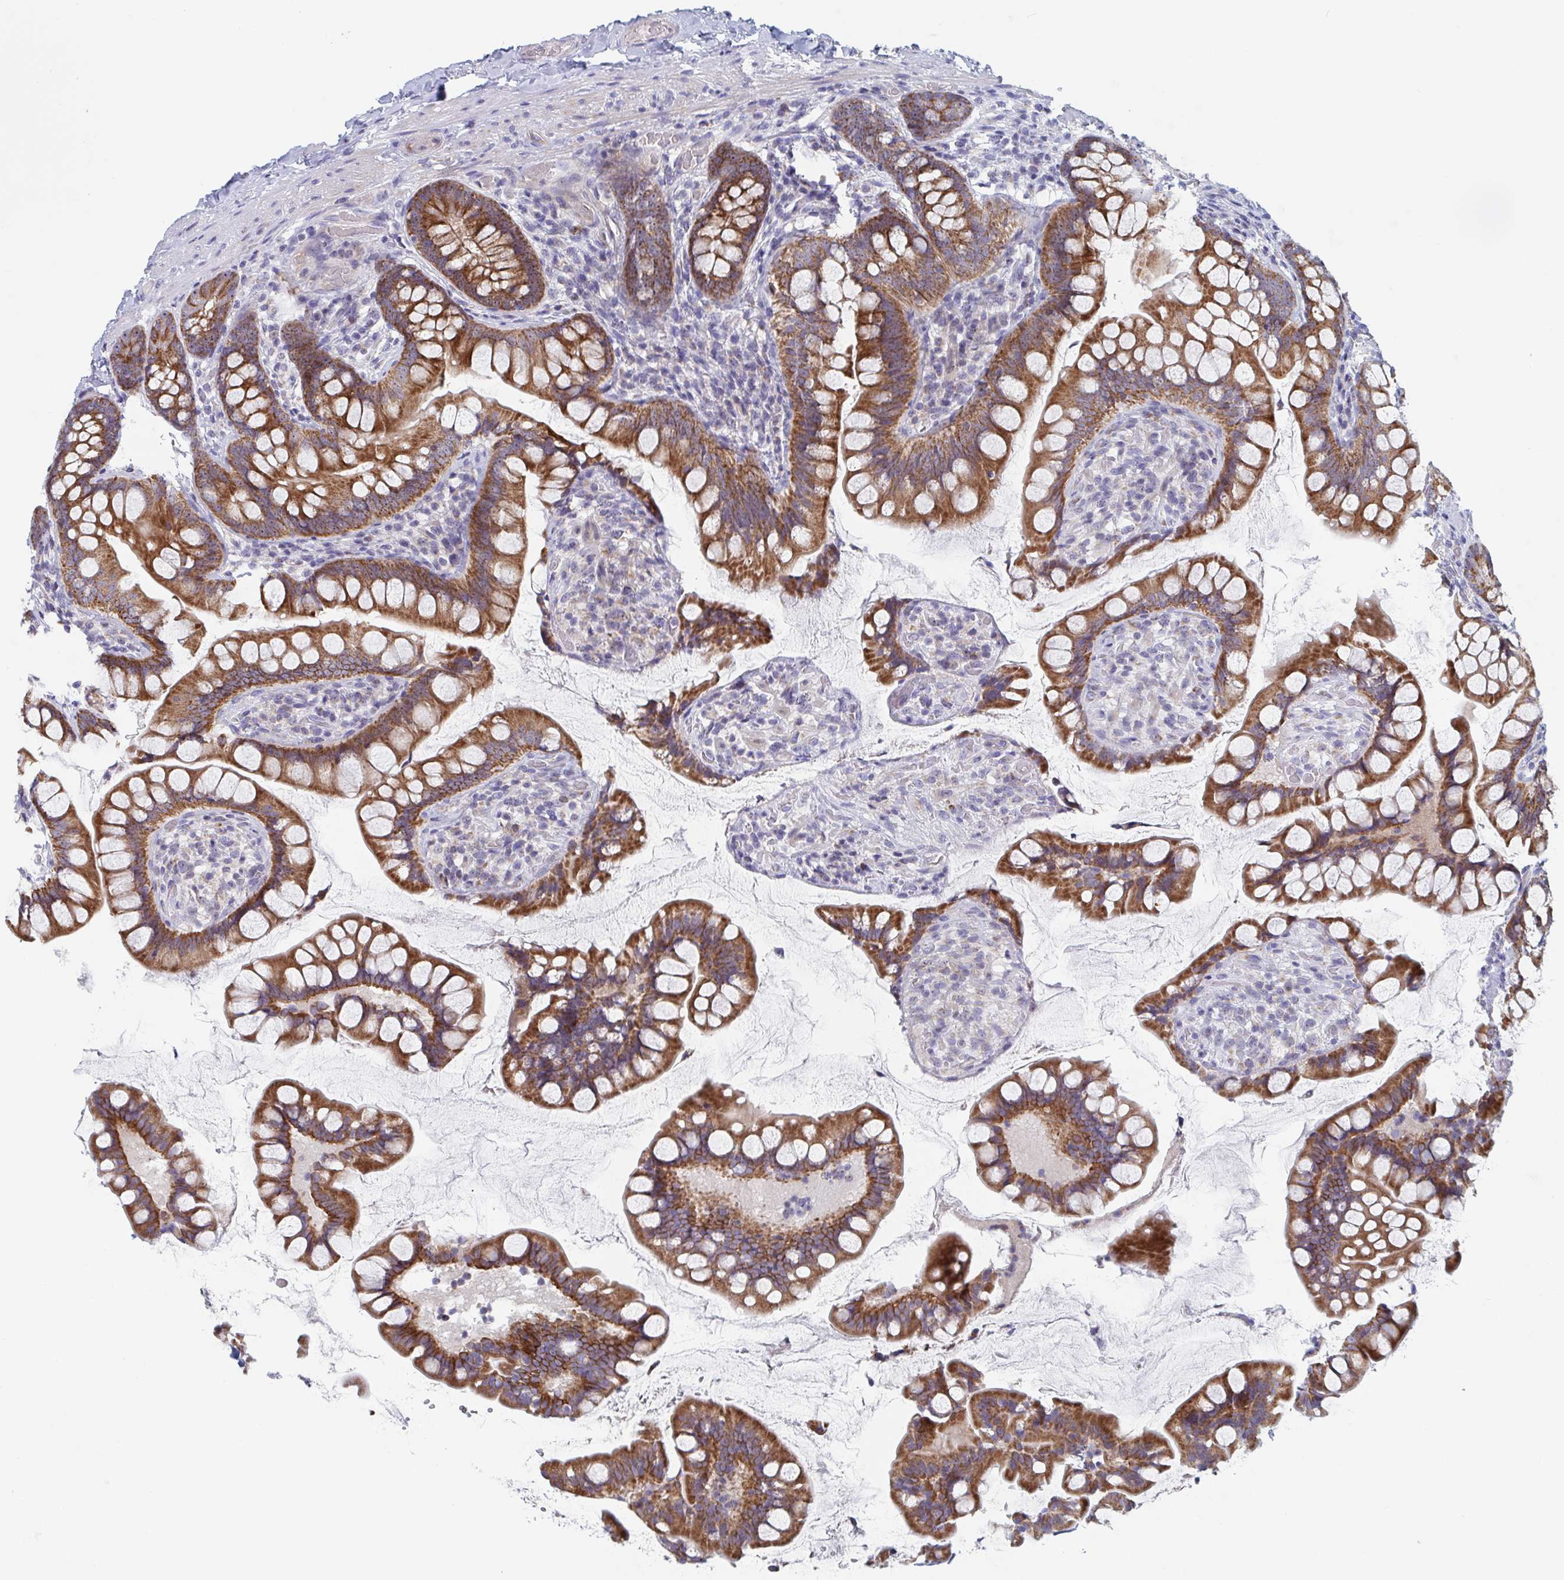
{"staining": {"intensity": "strong", "quantity": ">75%", "location": "cytoplasmic/membranous,nuclear"}, "tissue": "small intestine", "cell_type": "Glandular cells", "image_type": "normal", "snomed": [{"axis": "morphology", "description": "Normal tissue, NOS"}, {"axis": "topography", "description": "Small intestine"}], "caption": "IHC of benign human small intestine displays high levels of strong cytoplasmic/membranous,nuclear expression in approximately >75% of glandular cells.", "gene": "MRPL53", "patient": {"sex": "male", "age": 70}}